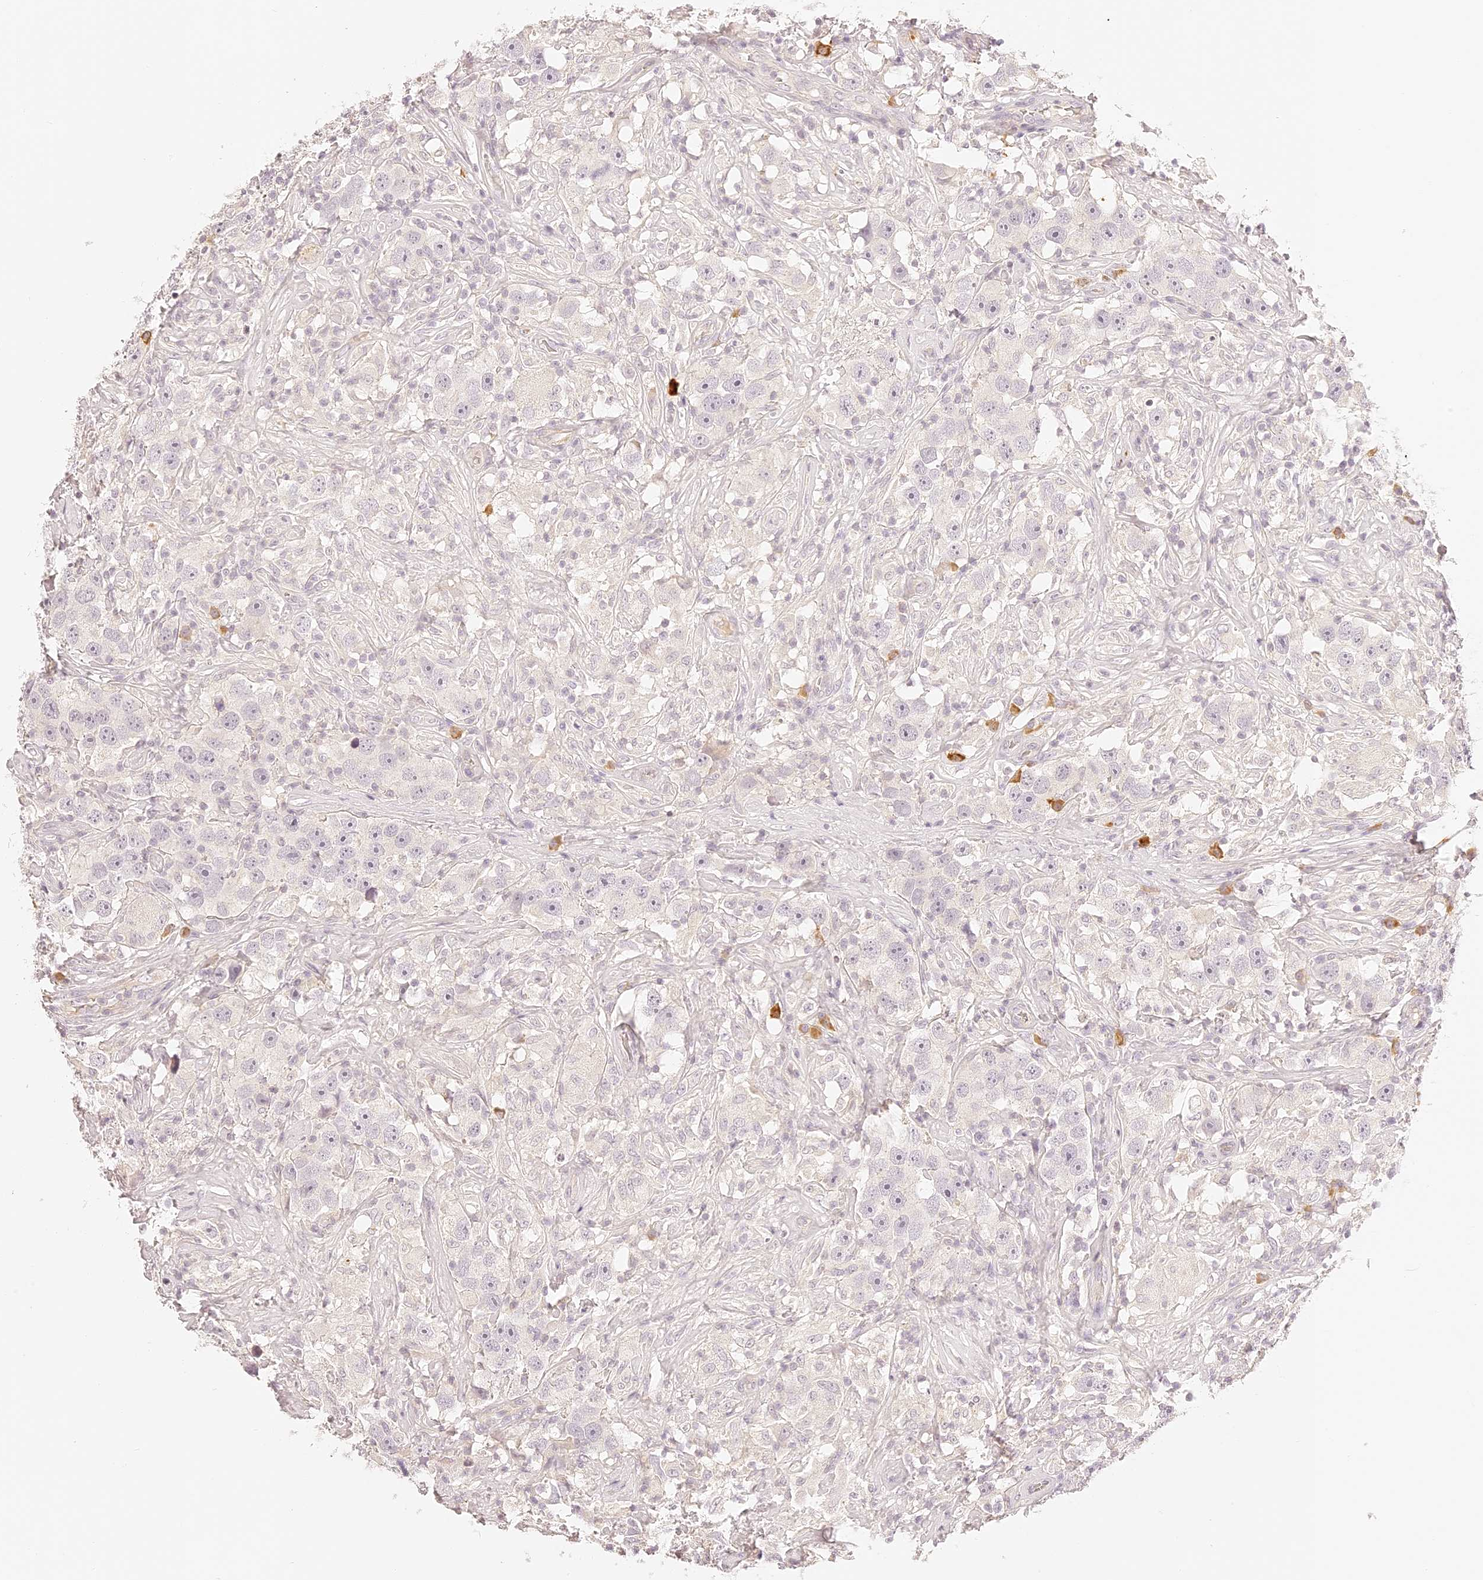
{"staining": {"intensity": "negative", "quantity": "none", "location": "none"}, "tissue": "testis cancer", "cell_type": "Tumor cells", "image_type": "cancer", "snomed": [{"axis": "morphology", "description": "Seminoma, NOS"}, {"axis": "topography", "description": "Testis"}], "caption": "This photomicrograph is of seminoma (testis) stained with IHC to label a protein in brown with the nuclei are counter-stained blue. There is no expression in tumor cells. (DAB immunohistochemistry (IHC), high magnification).", "gene": "TRIM45", "patient": {"sex": "male", "age": 49}}